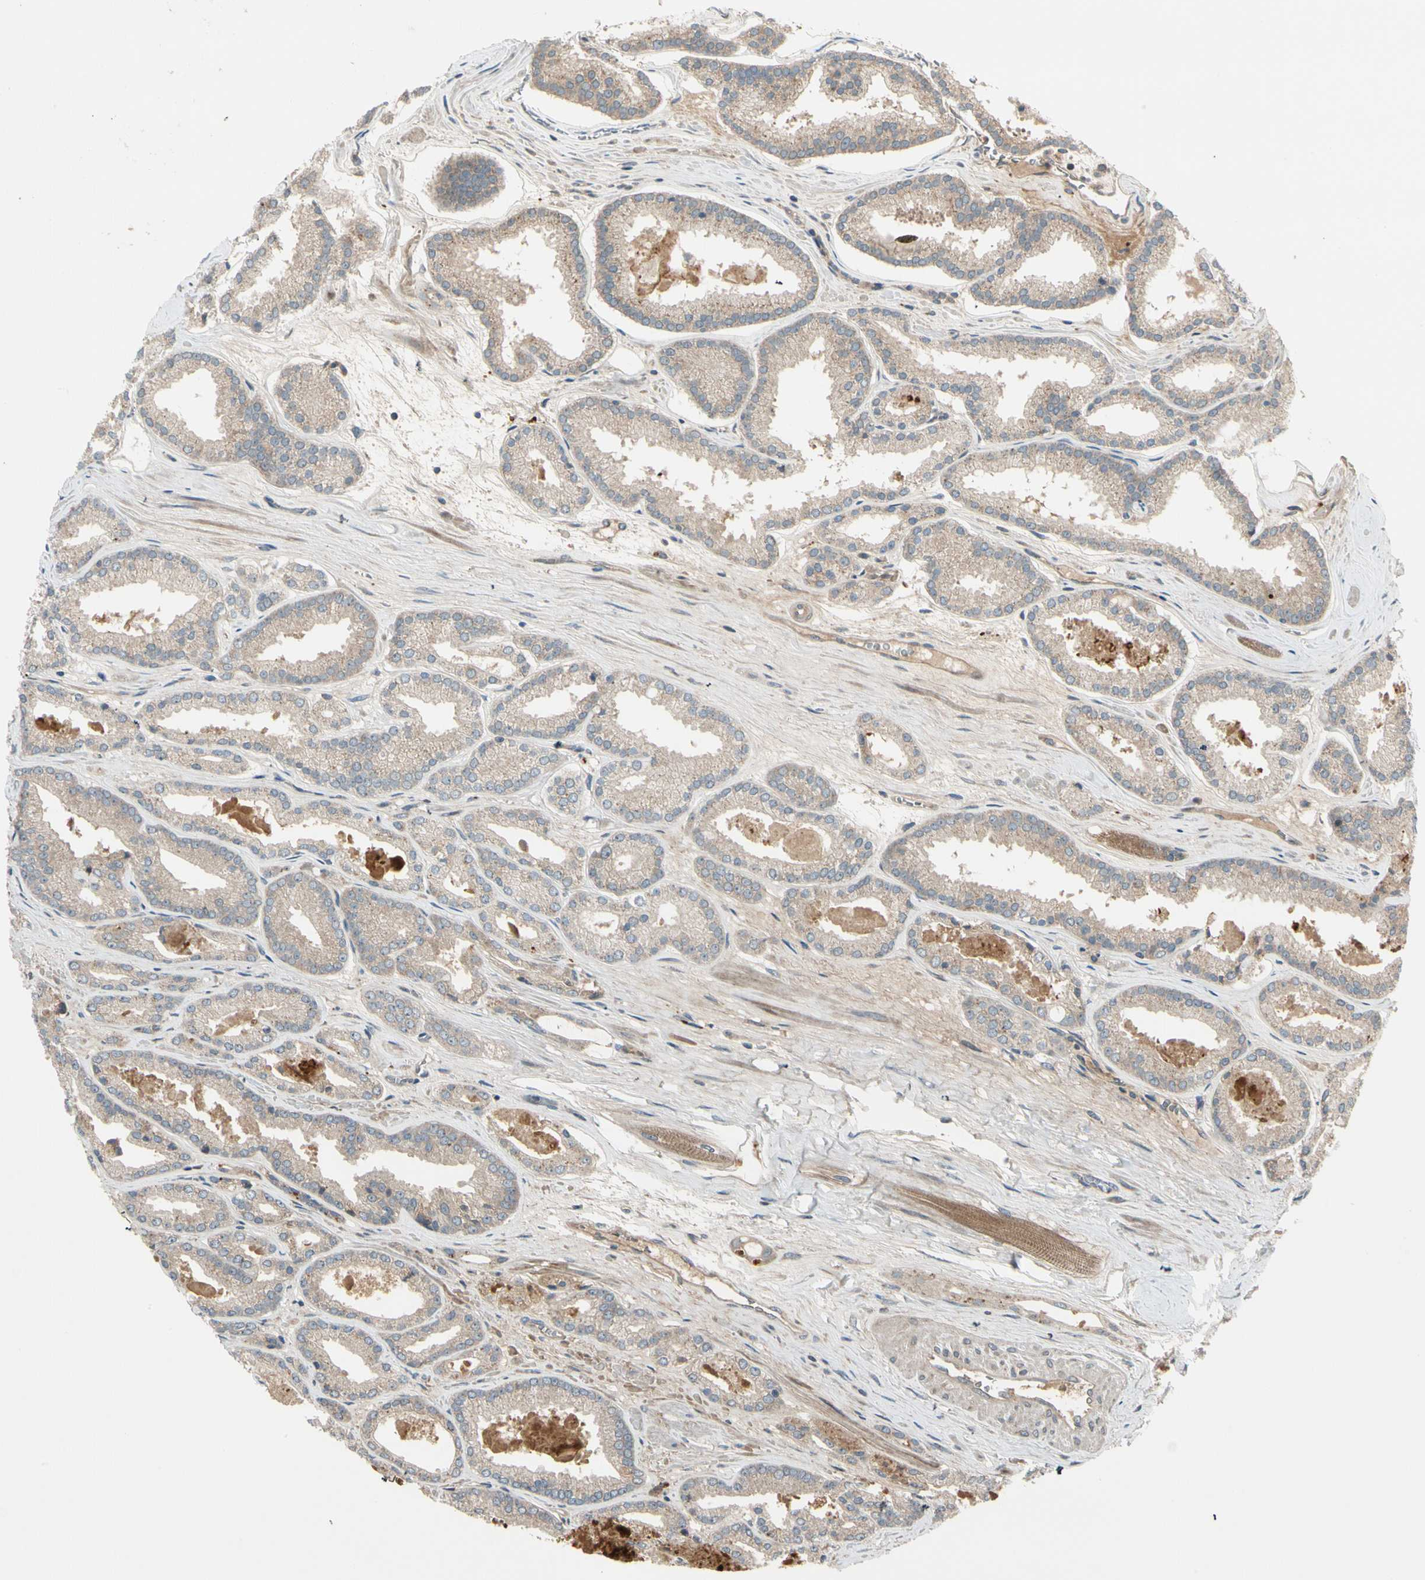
{"staining": {"intensity": "moderate", "quantity": ">75%", "location": "cytoplasmic/membranous"}, "tissue": "prostate cancer", "cell_type": "Tumor cells", "image_type": "cancer", "snomed": [{"axis": "morphology", "description": "Adenocarcinoma, Low grade"}, {"axis": "topography", "description": "Prostate"}], "caption": "A high-resolution image shows immunohistochemistry (IHC) staining of prostate cancer (adenocarcinoma (low-grade)), which demonstrates moderate cytoplasmic/membranous positivity in about >75% of tumor cells.", "gene": "ACVR1C", "patient": {"sex": "male", "age": 59}}